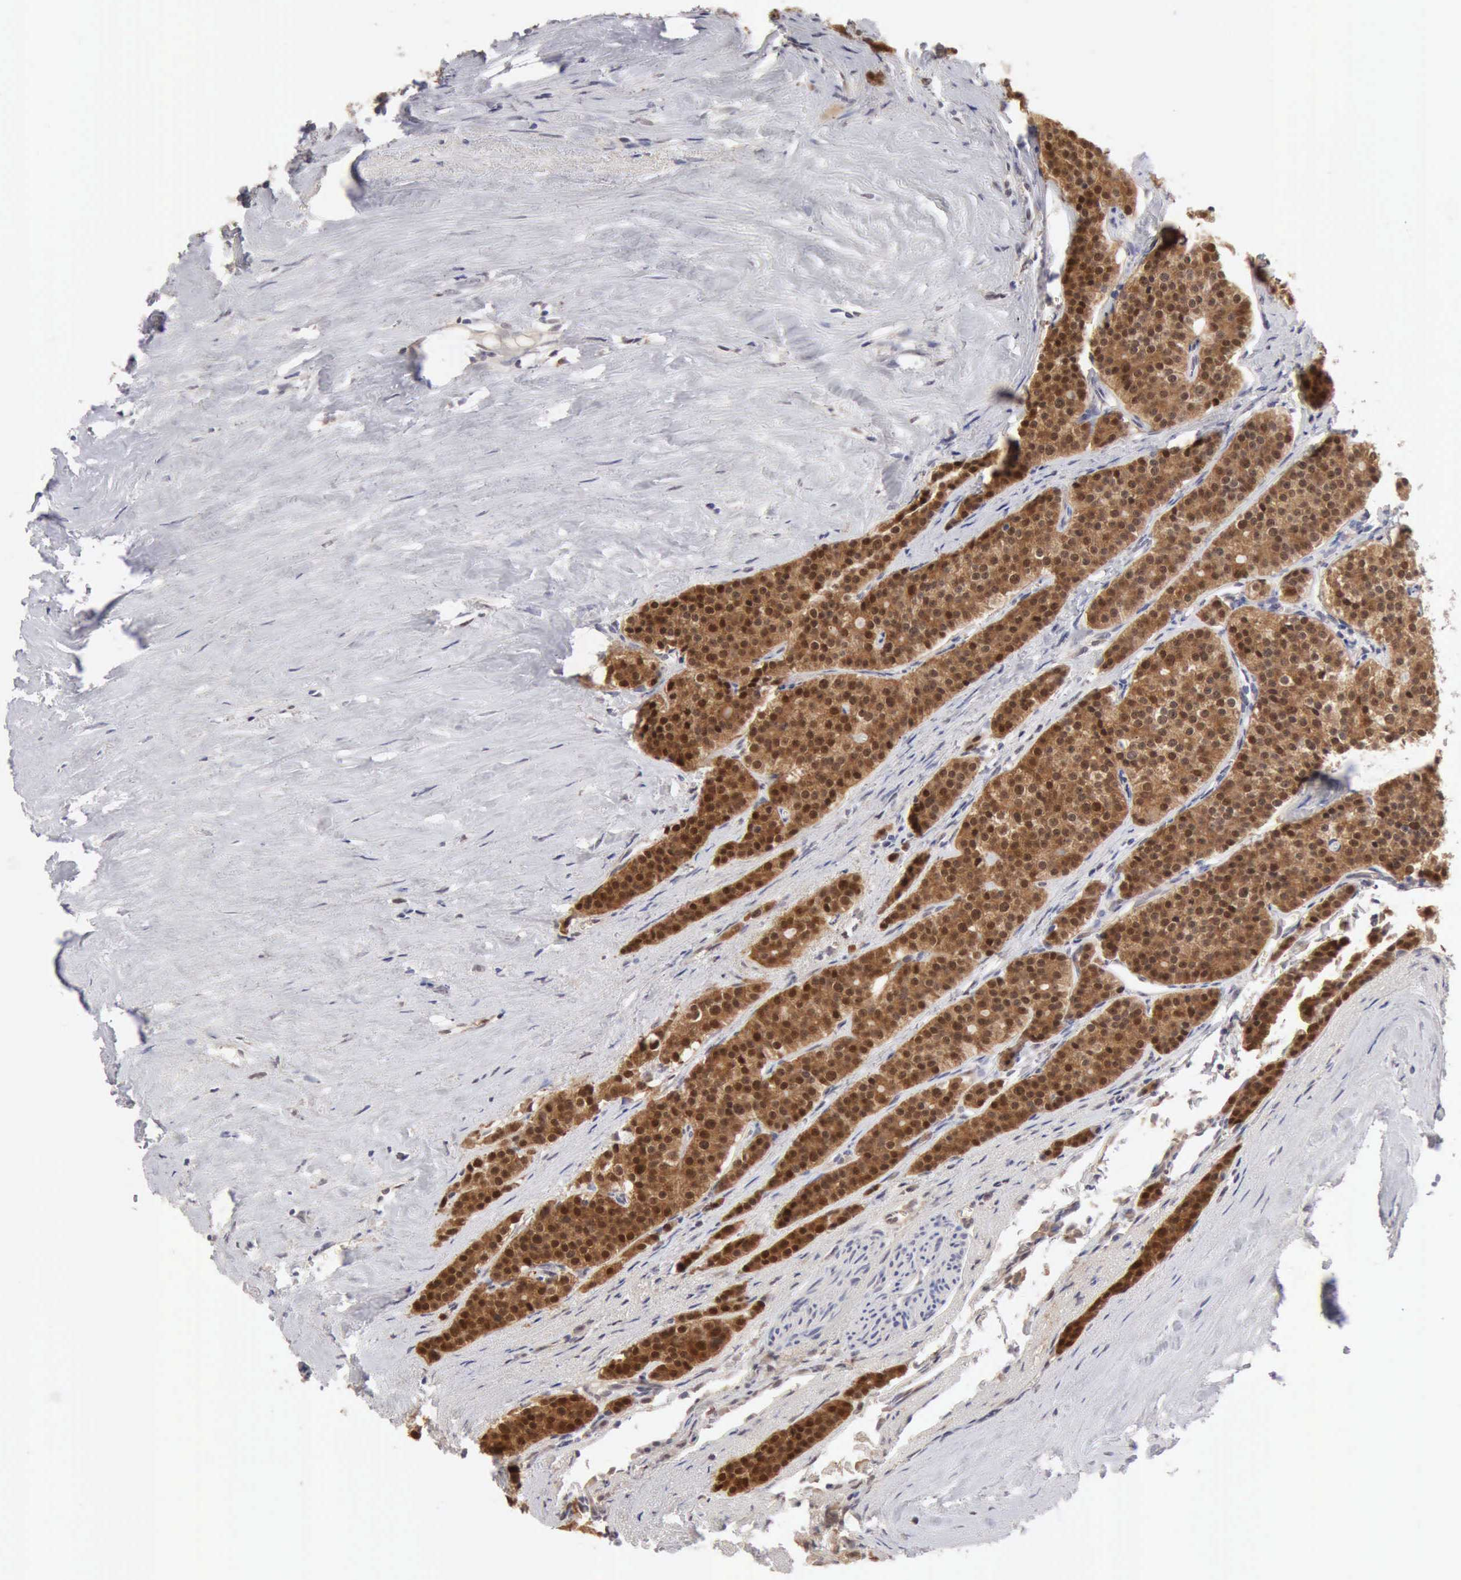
{"staining": {"intensity": "strong", "quantity": ">75%", "location": "cytoplasmic/membranous"}, "tissue": "carcinoid", "cell_type": "Tumor cells", "image_type": "cancer", "snomed": [{"axis": "morphology", "description": "Carcinoid, malignant, NOS"}, {"axis": "topography", "description": "Small intestine"}], "caption": "Brown immunohistochemical staining in malignant carcinoid shows strong cytoplasmic/membranous expression in about >75% of tumor cells. The staining was performed using DAB (3,3'-diaminobenzidine) to visualize the protein expression in brown, while the nuclei were stained in blue with hematoxylin (Magnification: 20x).", "gene": "PTGR2", "patient": {"sex": "male", "age": 63}}